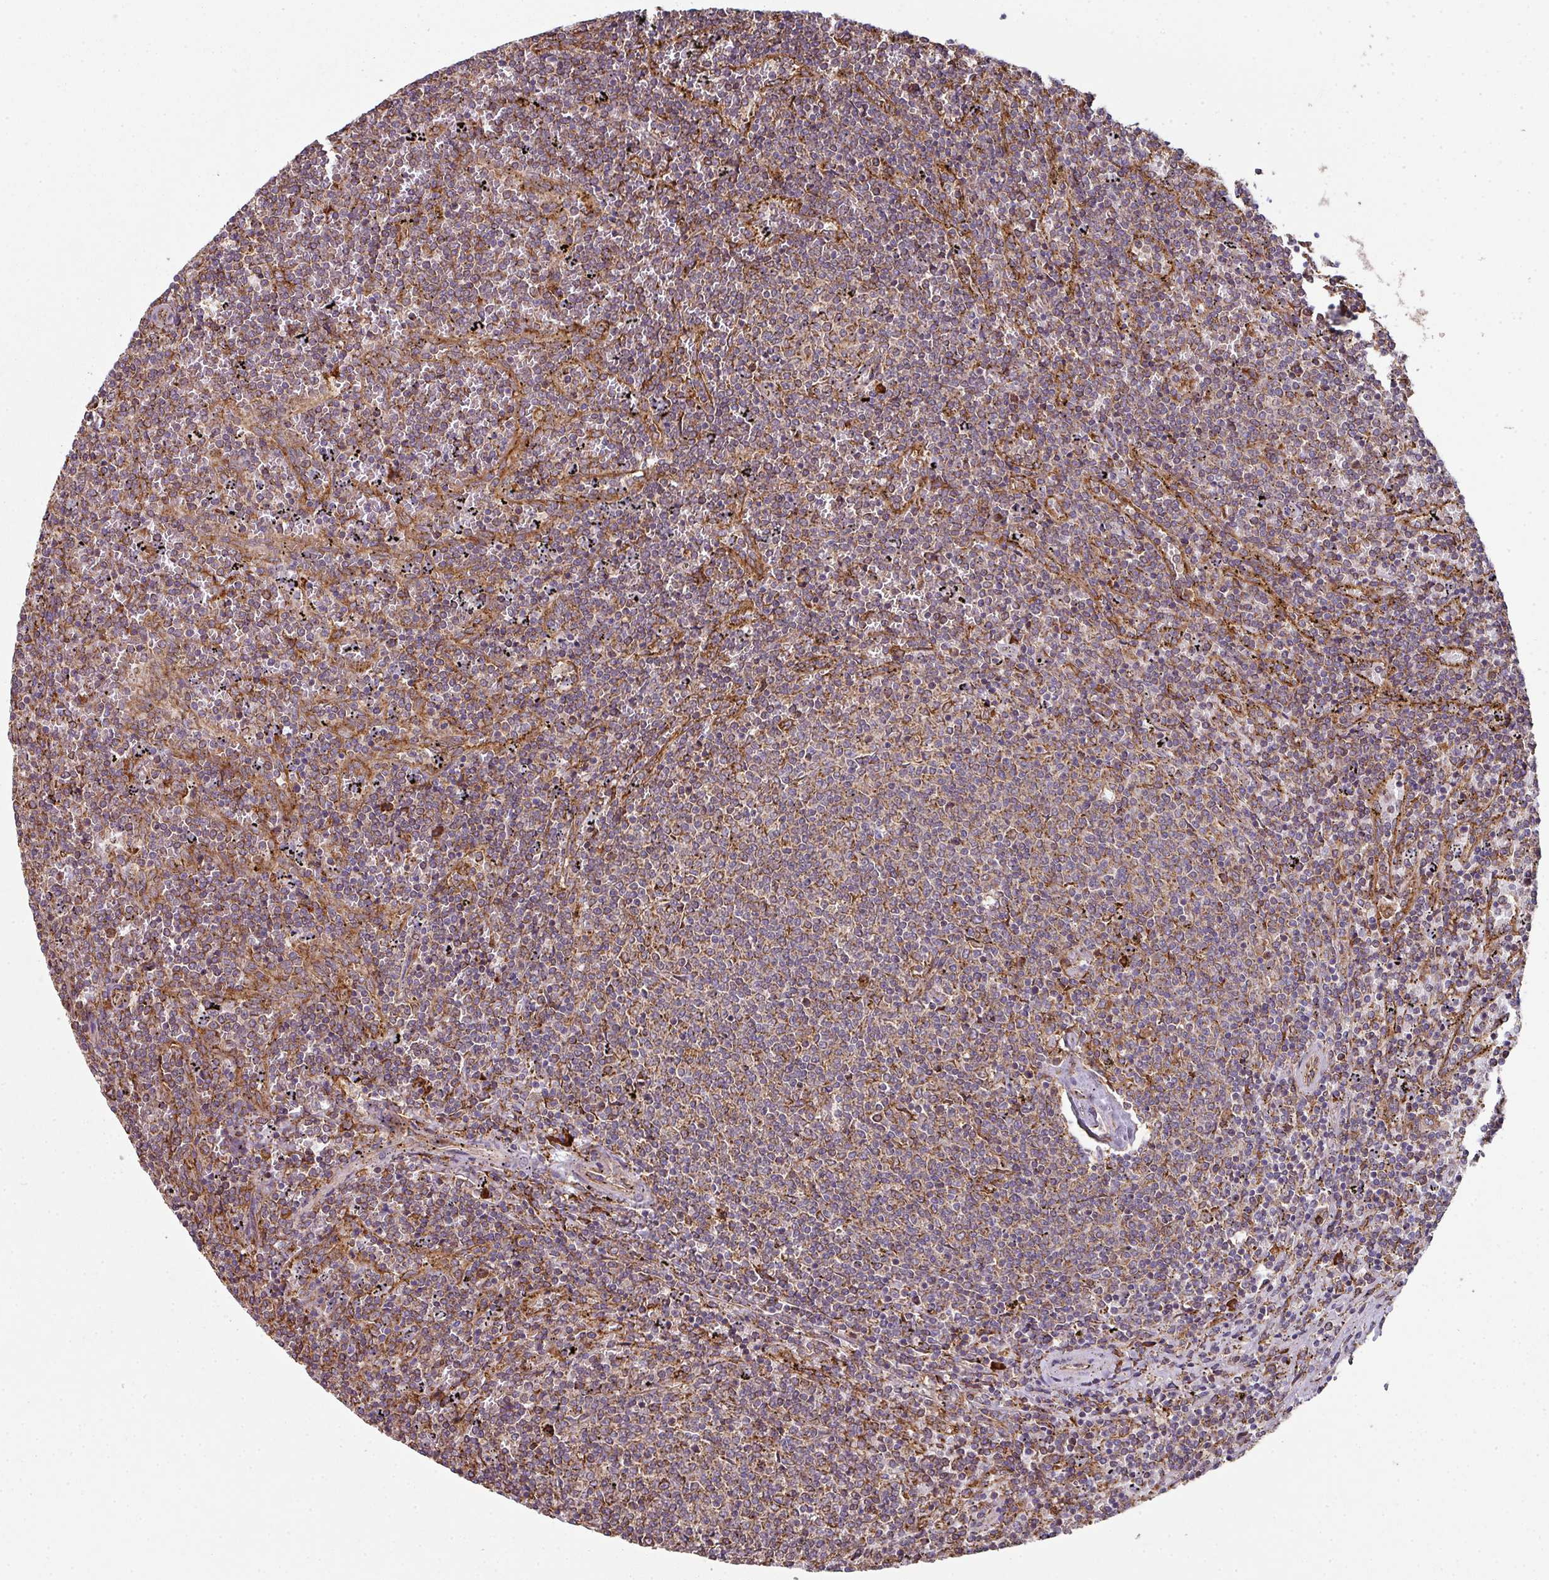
{"staining": {"intensity": "moderate", "quantity": ">75%", "location": "cytoplasmic/membranous"}, "tissue": "lymphoma", "cell_type": "Tumor cells", "image_type": "cancer", "snomed": [{"axis": "morphology", "description": "Malignant lymphoma, non-Hodgkin's type, Low grade"}, {"axis": "topography", "description": "Spleen"}], "caption": "A histopathology image showing moderate cytoplasmic/membranous positivity in approximately >75% of tumor cells in lymphoma, as visualized by brown immunohistochemical staining.", "gene": "FAT4", "patient": {"sex": "female", "age": 50}}